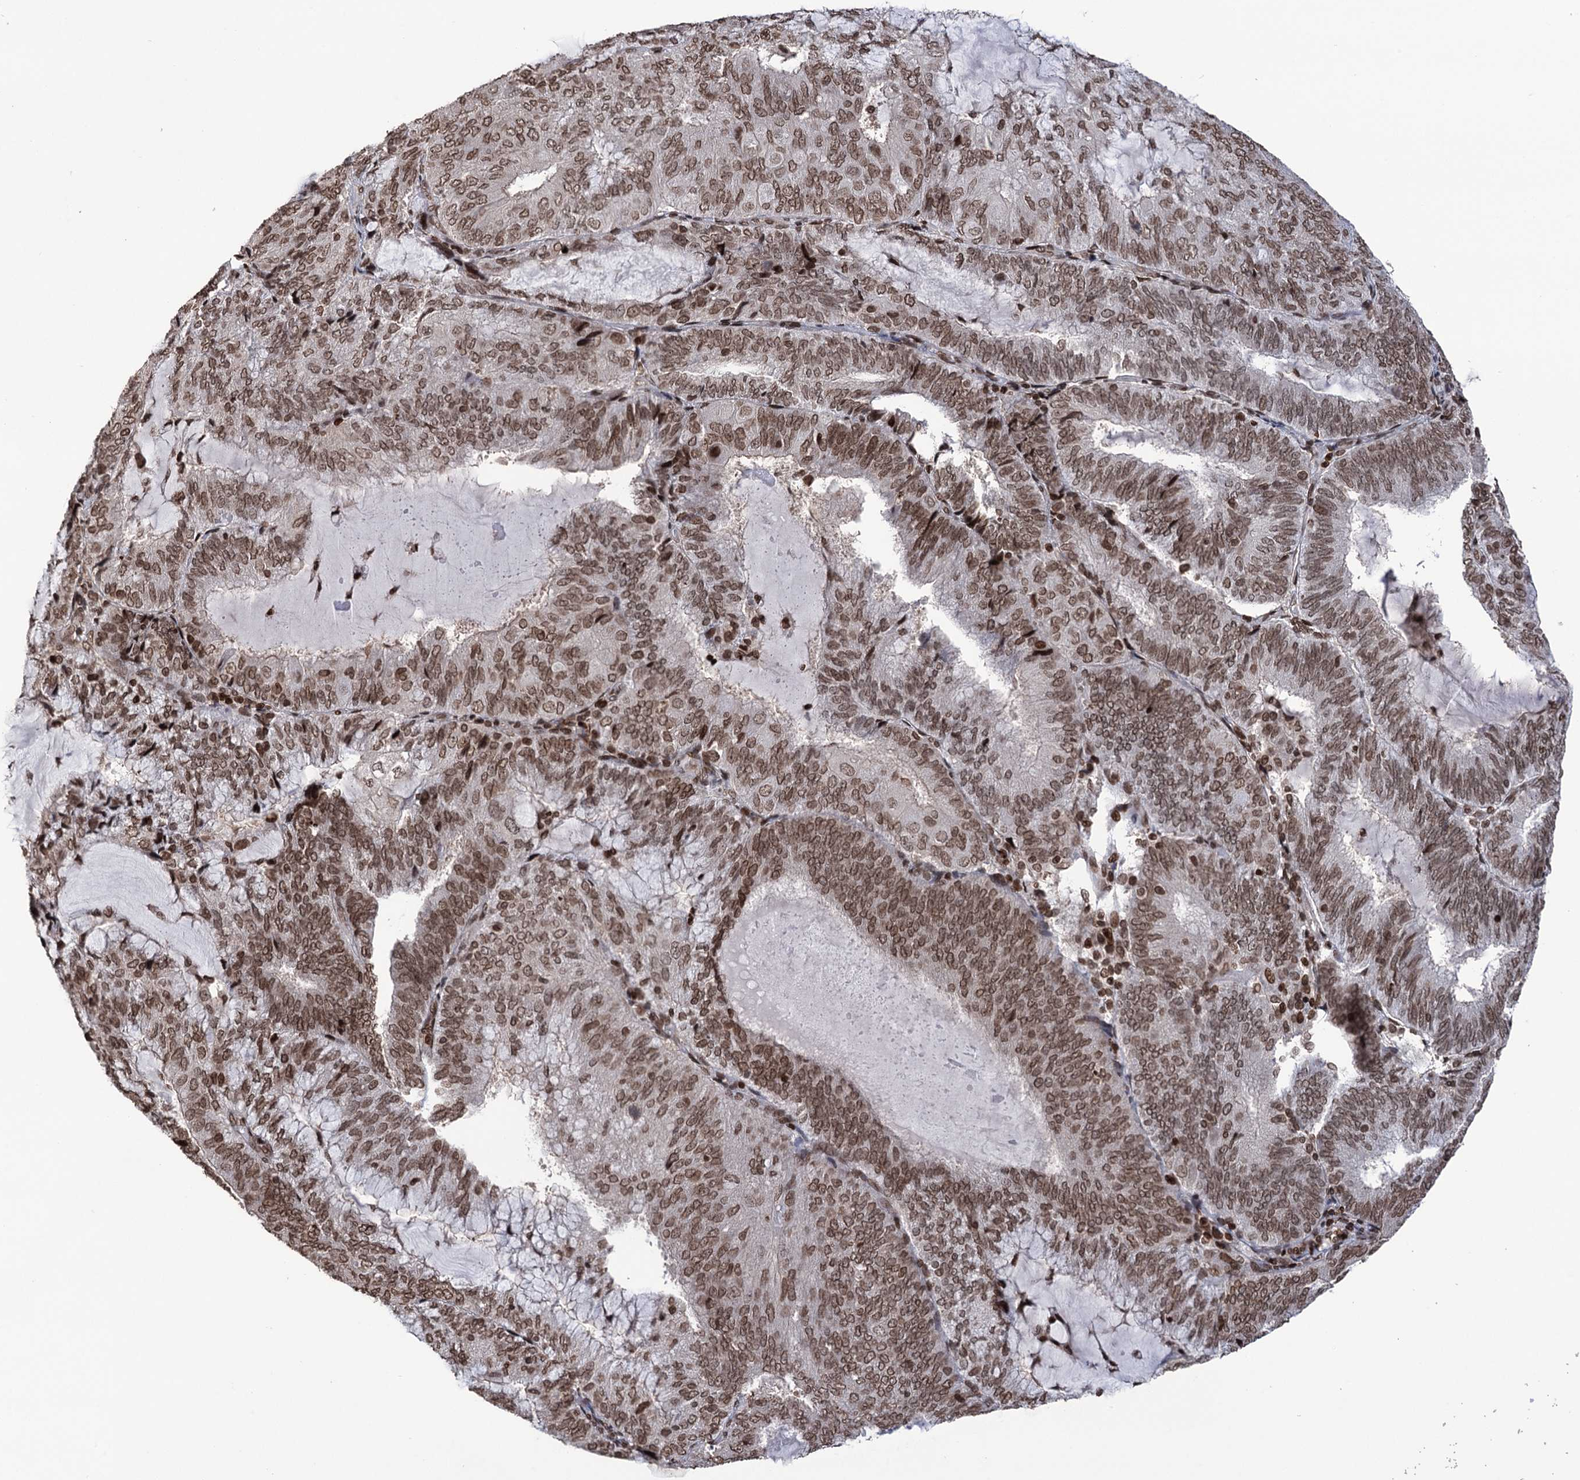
{"staining": {"intensity": "moderate", "quantity": ">75%", "location": "nuclear"}, "tissue": "endometrial cancer", "cell_type": "Tumor cells", "image_type": "cancer", "snomed": [{"axis": "morphology", "description": "Adenocarcinoma, NOS"}, {"axis": "topography", "description": "Endometrium"}], "caption": "The immunohistochemical stain shows moderate nuclear positivity in tumor cells of endometrial cancer (adenocarcinoma) tissue. The protein of interest is stained brown, and the nuclei are stained in blue (DAB (3,3'-diaminobenzidine) IHC with brightfield microscopy, high magnification).", "gene": "CCDC77", "patient": {"sex": "female", "age": 81}}